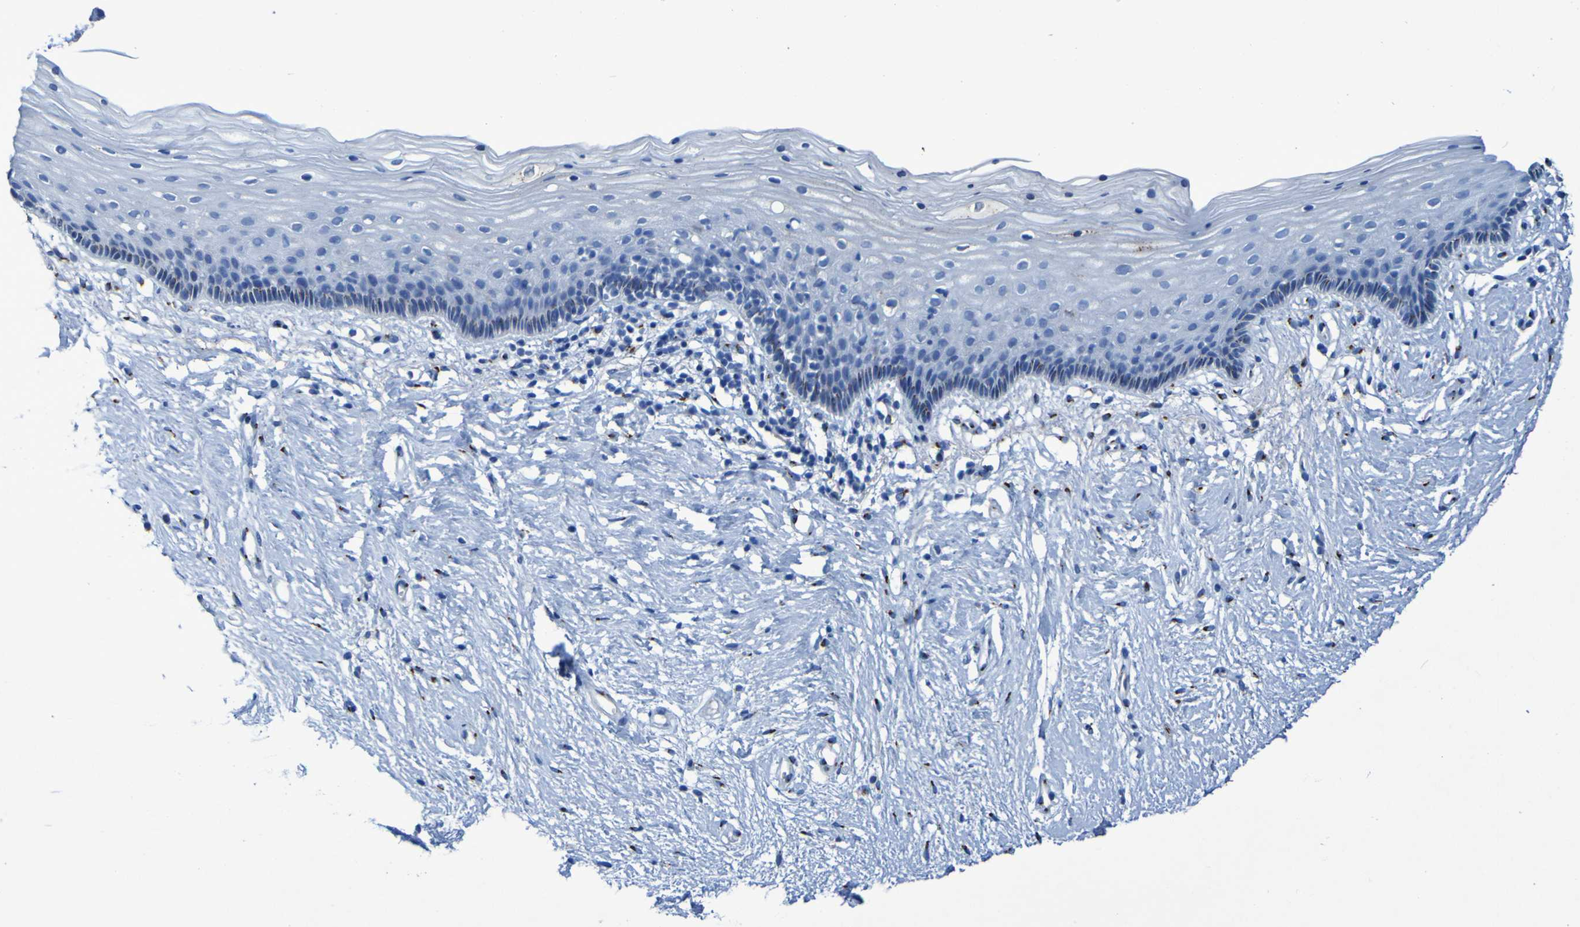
{"staining": {"intensity": "moderate", "quantity": "<25%", "location": "cytoplasmic/membranous"}, "tissue": "vagina", "cell_type": "Squamous epithelial cells", "image_type": "normal", "snomed": [{"axis": "morphology", "description": "Normal tissue, NOS"}, {"axis": "topography", "description": "Vagina"}], "caption": "This image demonstrates normal vagina stained with IHC to label a protein in brown. The cytoplasmic/membranous of squamous epithelial cells show moderate positivity for the protein. Nuclei are counter-stained blue.", "gene": "GOLM1", "patient": {"sex": "female", "age": 44}}